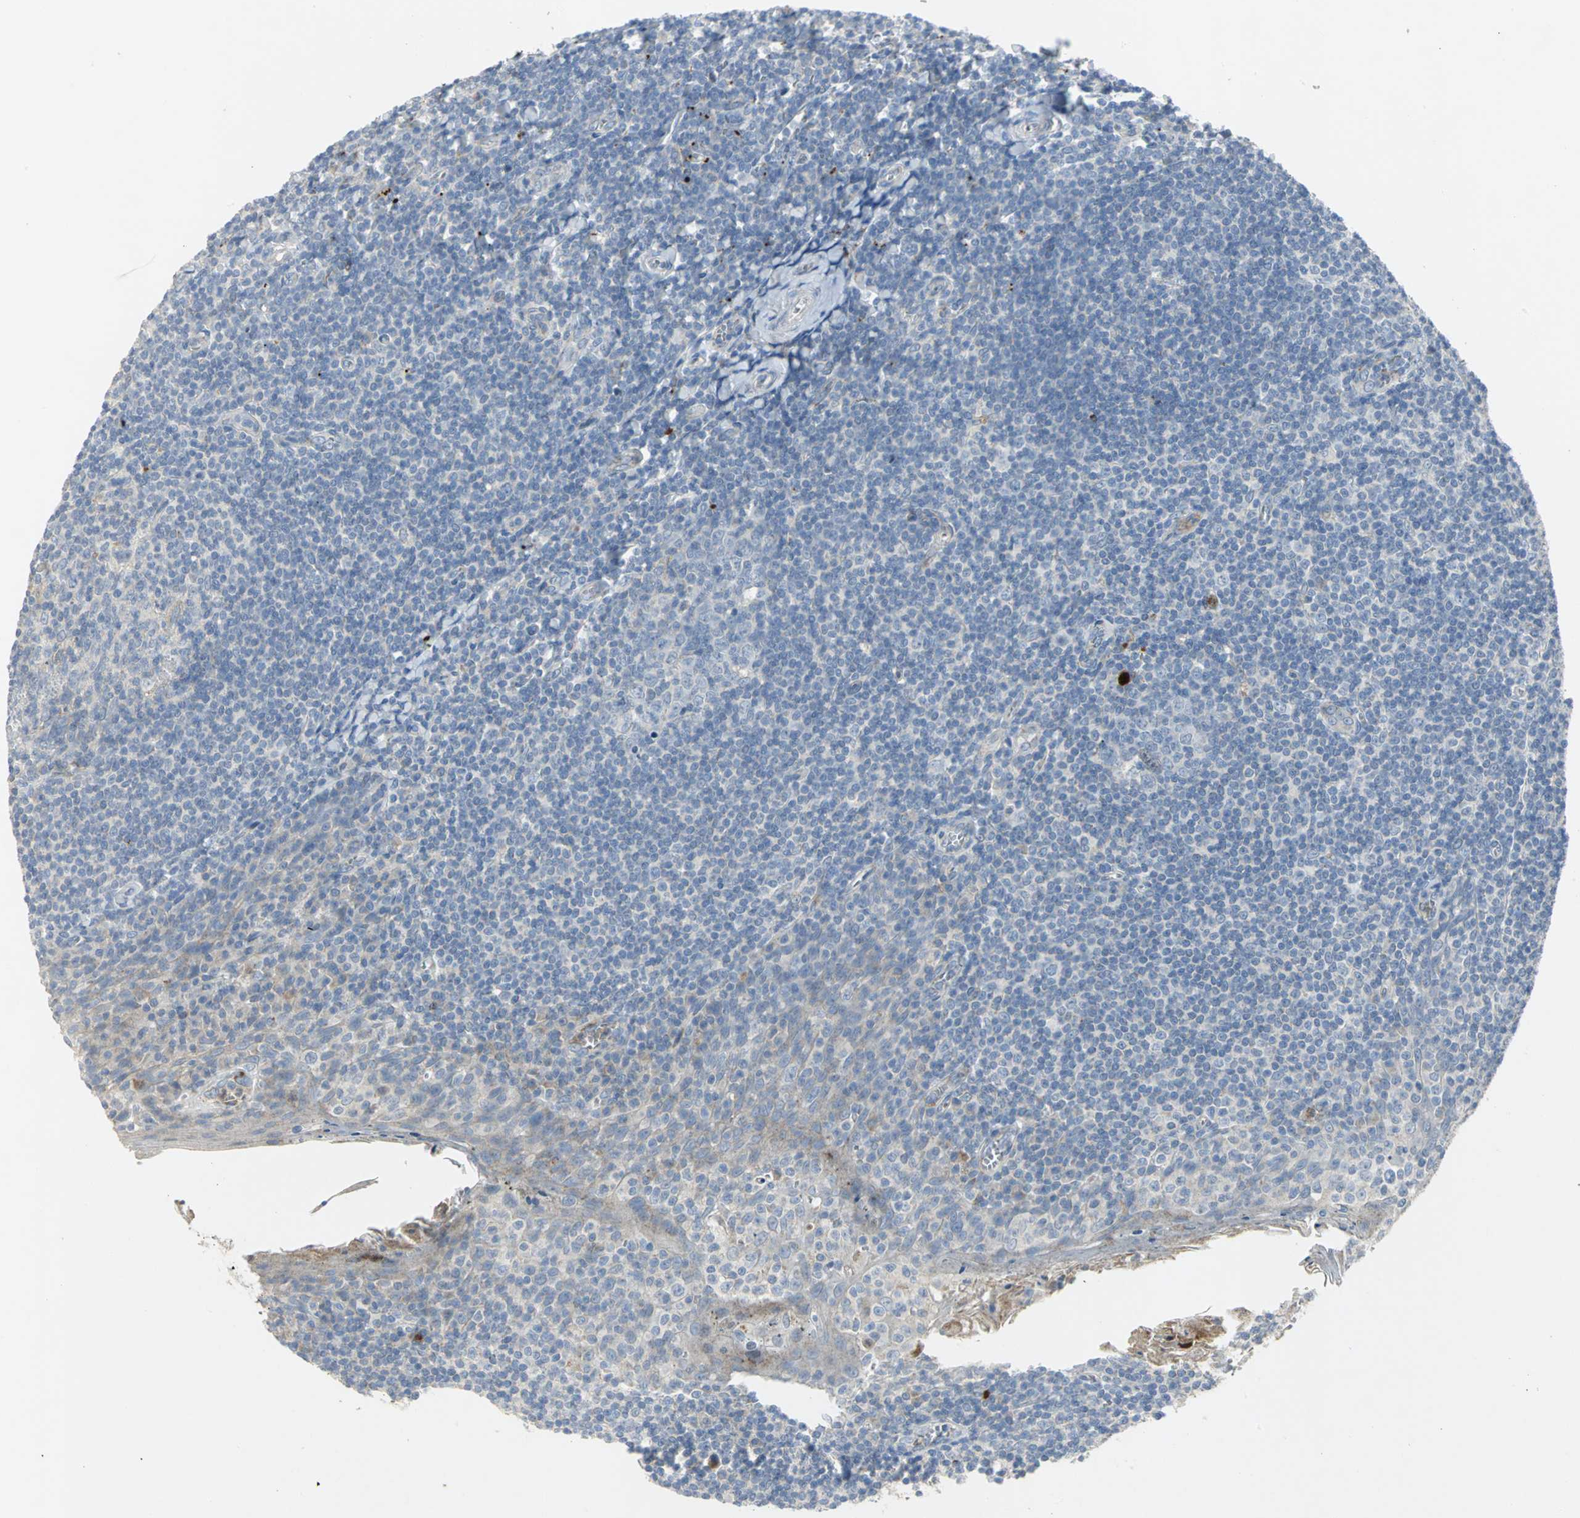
{"staining": {"intensity": "weak", "quantity": "25%-75%", "location": "cytoplasmic/membranous"}, "tissue": "tonsil", "cell_type": "Germinal center cells", "image_type": "normal", "snomed": [{"axis": "morphology", "description": "Normal tissue, NOS"}, {"axis": "topography", "description": "Tonsil"}], "caption": "This micrograph displays unremarkable tonsil stained with immunohistochemistry (IHC) to label a protein in brown. The cytoplasmic/membranous of germinal center cells show weak positivity for the protein. Nuclei are counter-stained blue.", "gene": "SPPL2B", "patient": {"sex": "male", "age": 31}}